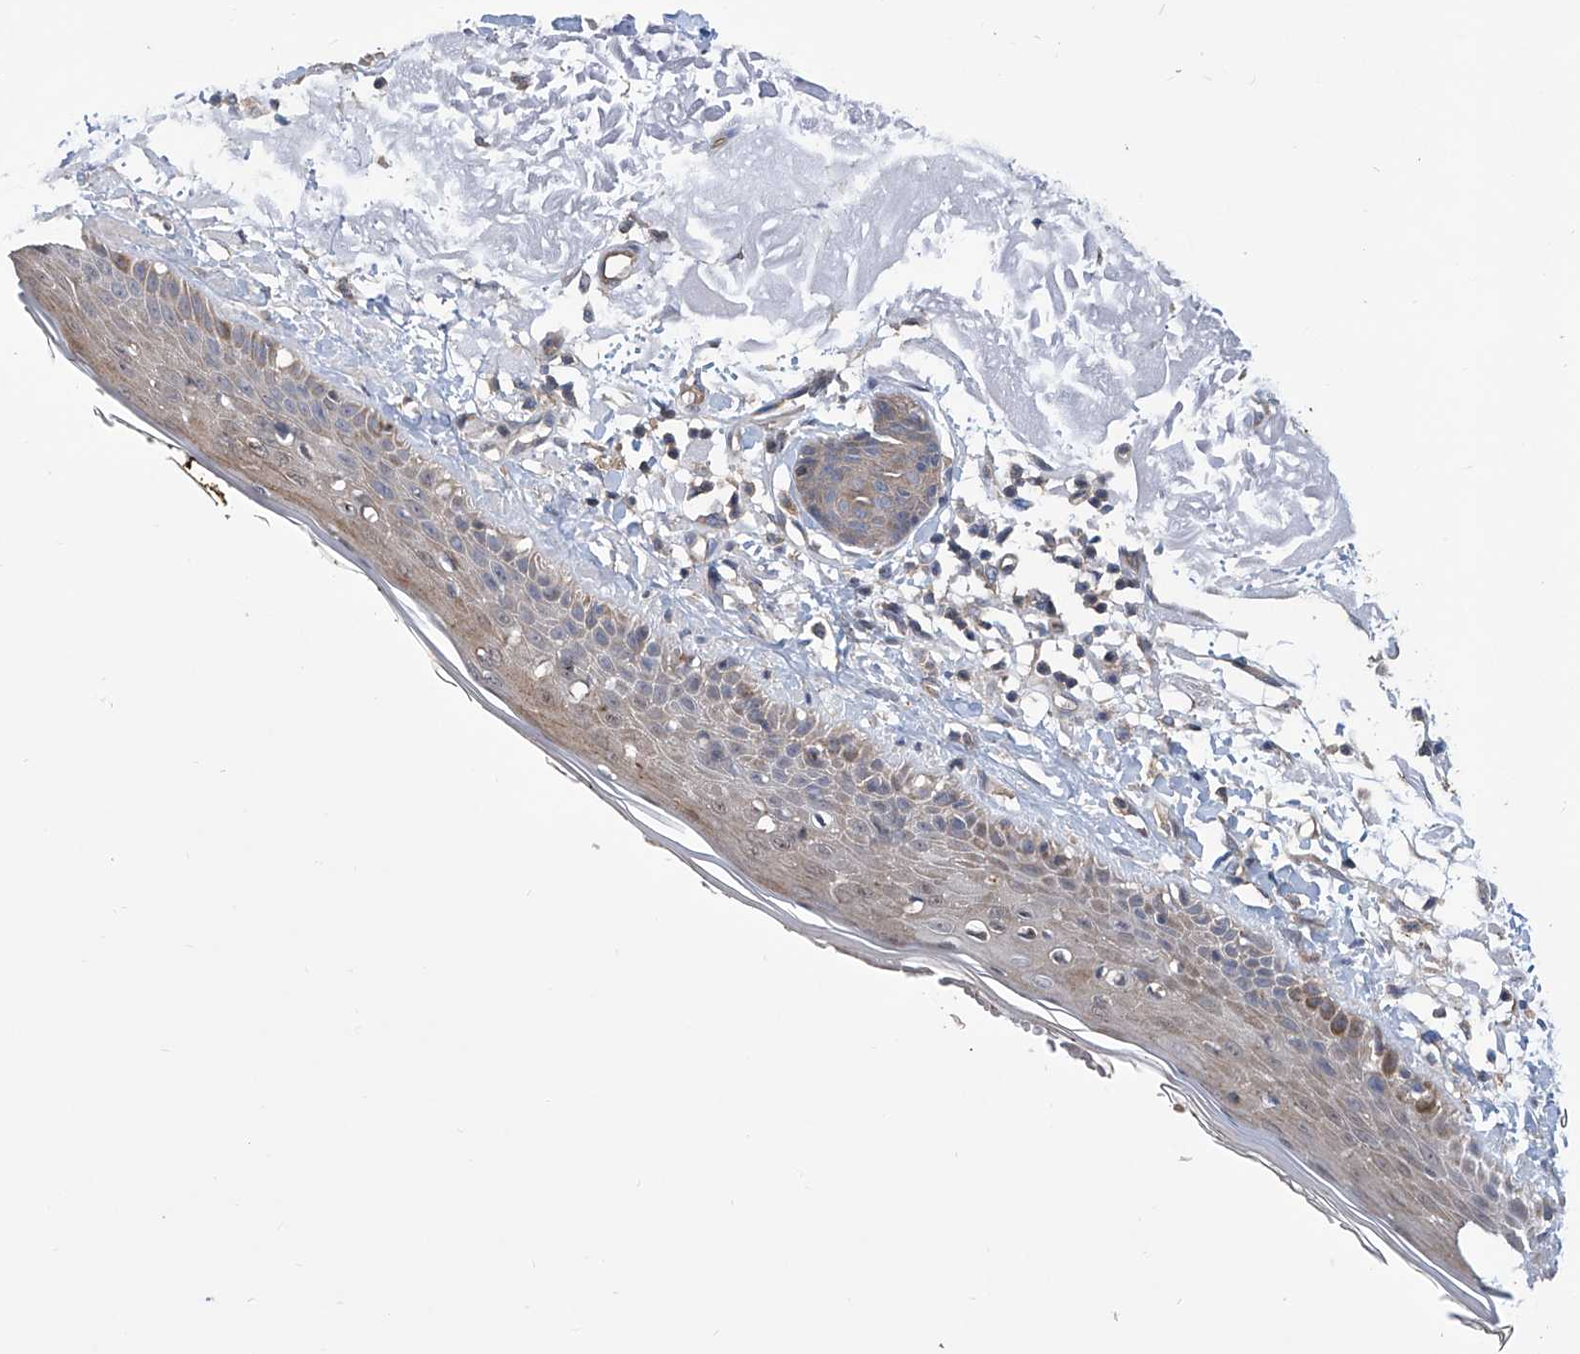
{"staining": {"intensity": "weak", "quantity": ">75%", "location": "cytoplasmic/membranous"}, "tissue": "skin", "cell_type": "Fibroblasts", "image_type": "normal", "snomed": [{"axis": "morphology", "description": "Normal tissue, NOS"}, {"axis": "topography", "description": "Skin"}, {"axis": "topography", "description": "Skeletal muscle"}], "caption": "Weak cytoplasmic/membranous protein staining is seen in approximately >75% of fibroblasts in skin.", "gene": "EIF2D", "patient": {"sex": "male", "age": 83}}